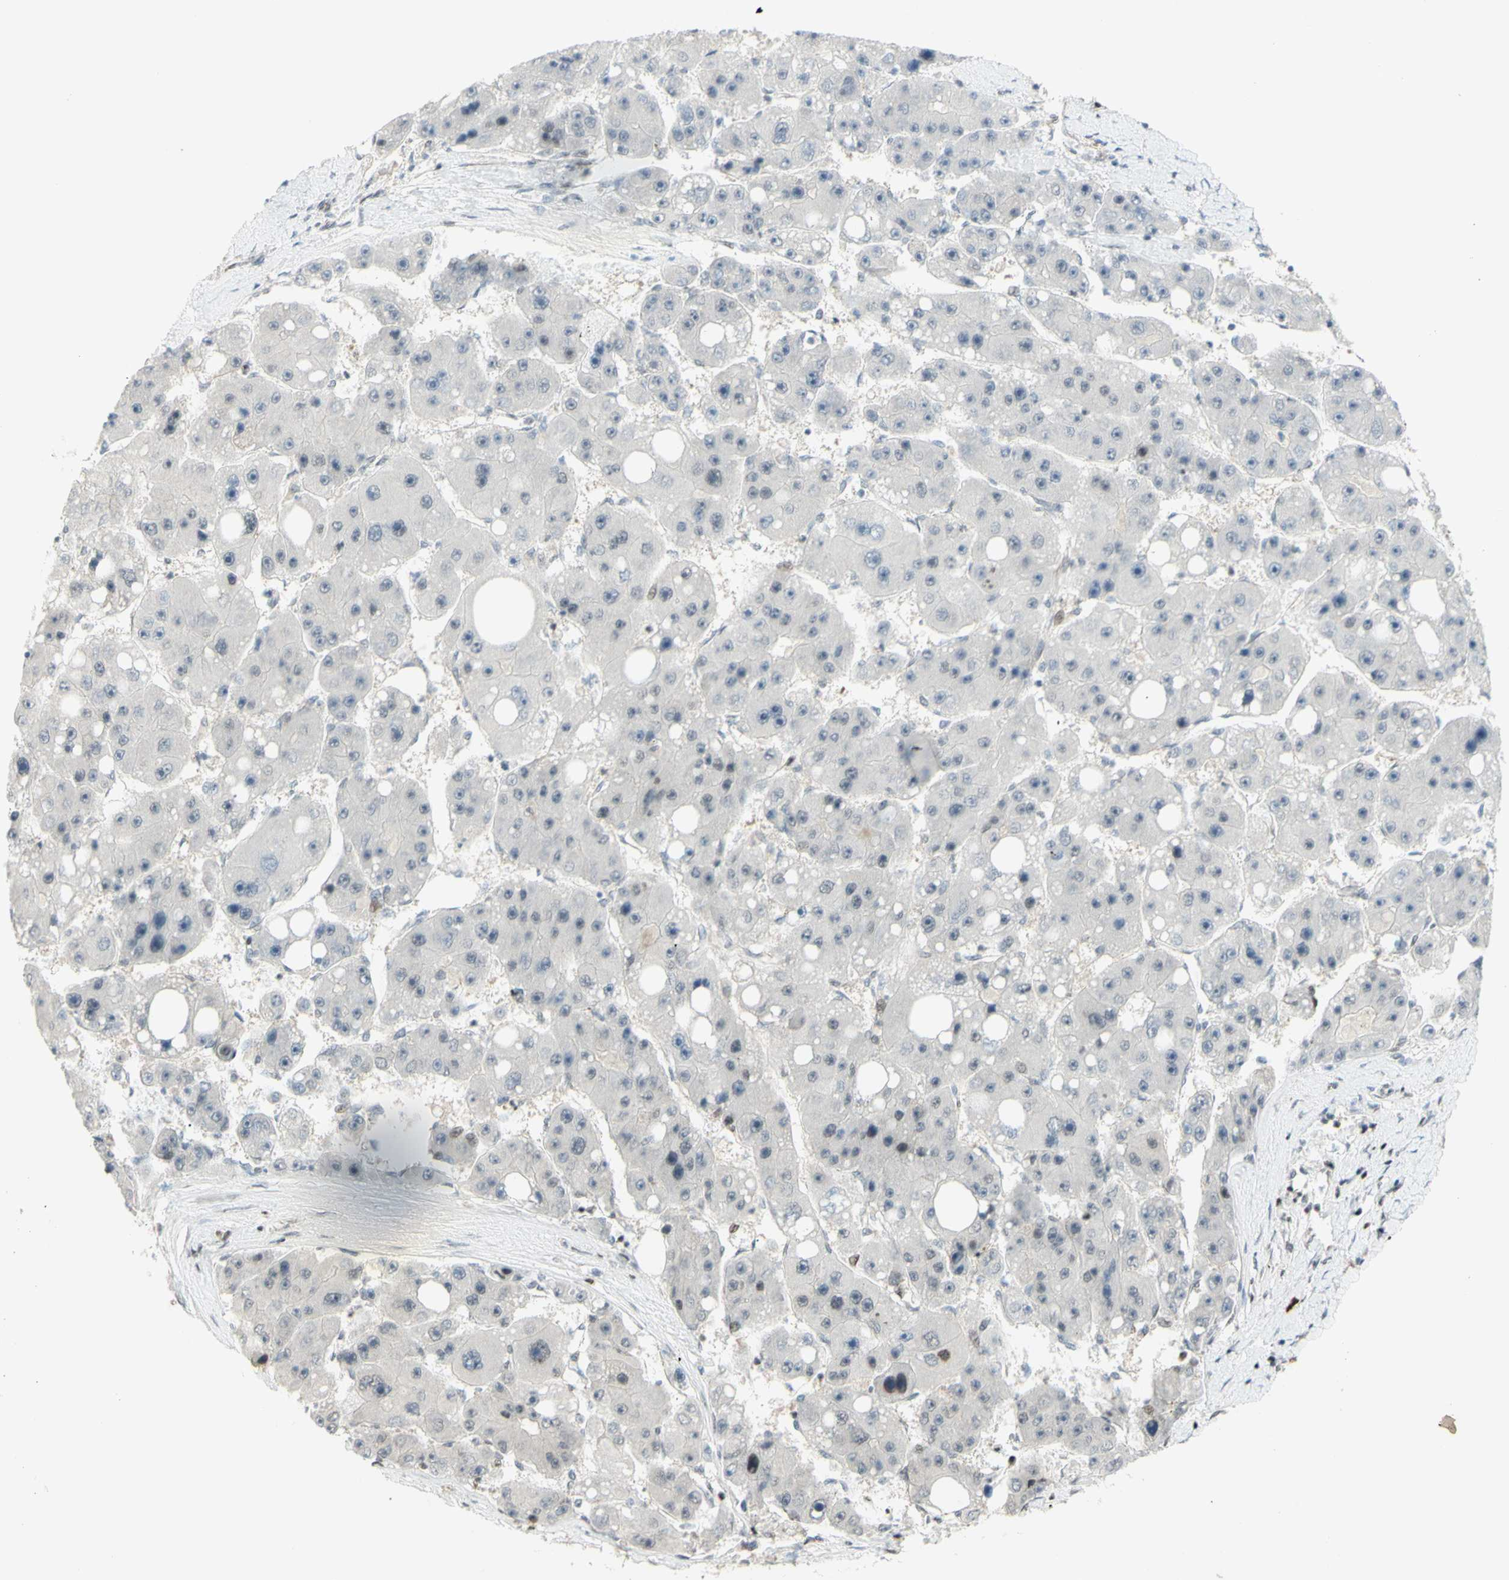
{"staining": {"intensity": "negative", "quantity": "none", "location": "none"}, "tissue": "liver cancer", "cell_type": "Tumor cells", "image_type": "cancer", "snomed": [{"axis": "morphology", "description": "Carcinoma, Hepatocellular, NOS"}, {"axis": "topography", "description": "Liver"}], "caption": "Immunohistochemical staining of human hepatocellular carcinoma (liver) shows no significant expression in tumor cells.", "gene": "ZMYM6", "patient": {"sex": "female", "age": 61}}